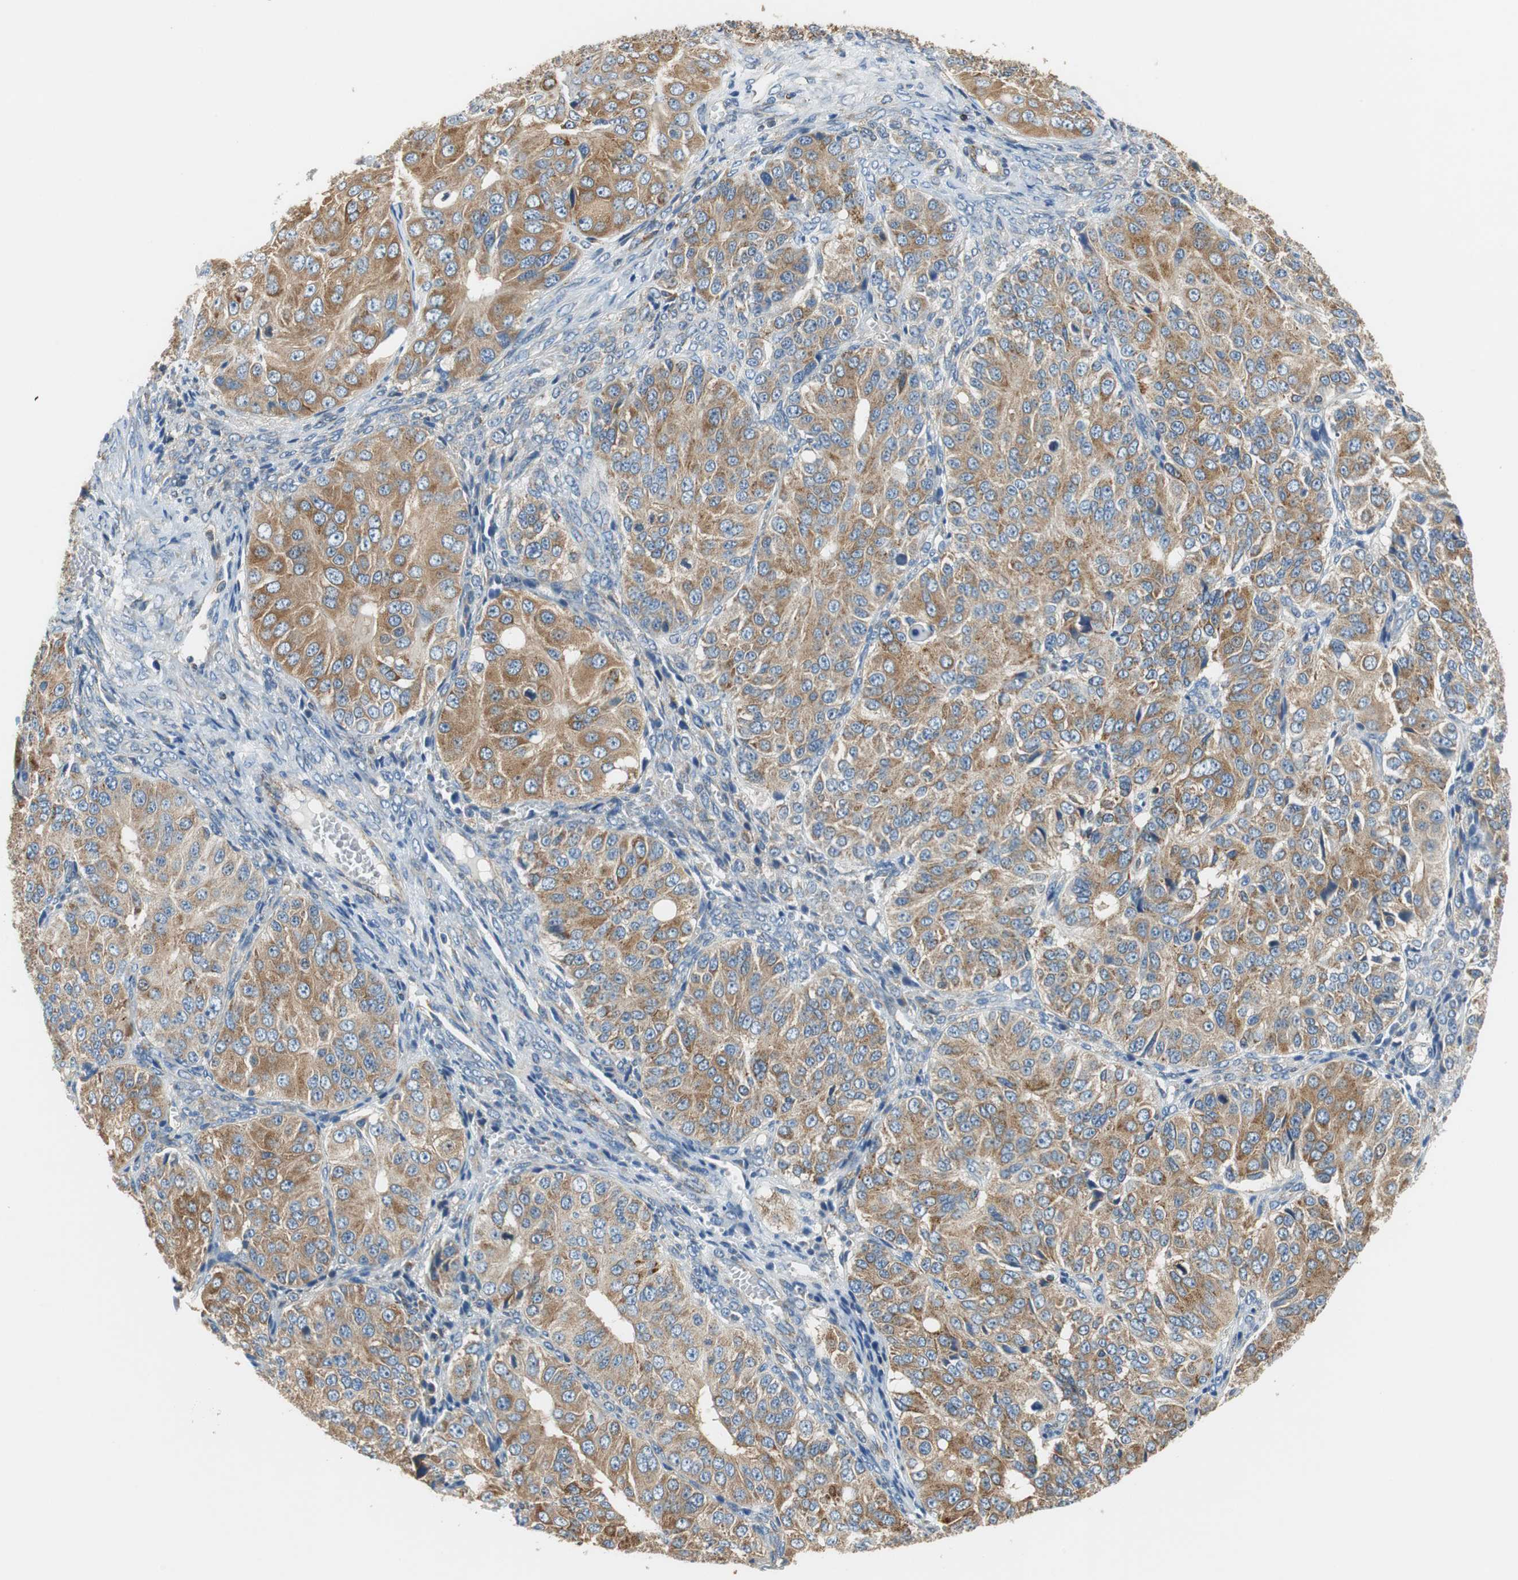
{"staining": {"intensity": "strong", "quantity": ">75%", "location": "cytoplasmic/membranous"}, "tissue": "ovarian cancer", "cell_type": "Tumor cells", "image_type": "cancer", "snomed": [{"axis": "morphology", "description": "Carcinoma, endometroid"}, {"axis": "topography", "description": "Ovary"}], "caption": "Tumor cells reveal high levels of strong cytoplasmic/membranous positivity in about >75% of cells in human ovarian cancer (endometroid carcinoma).", "gene": "GSTK1", "patient": {"sex": "female", "age": 51}}